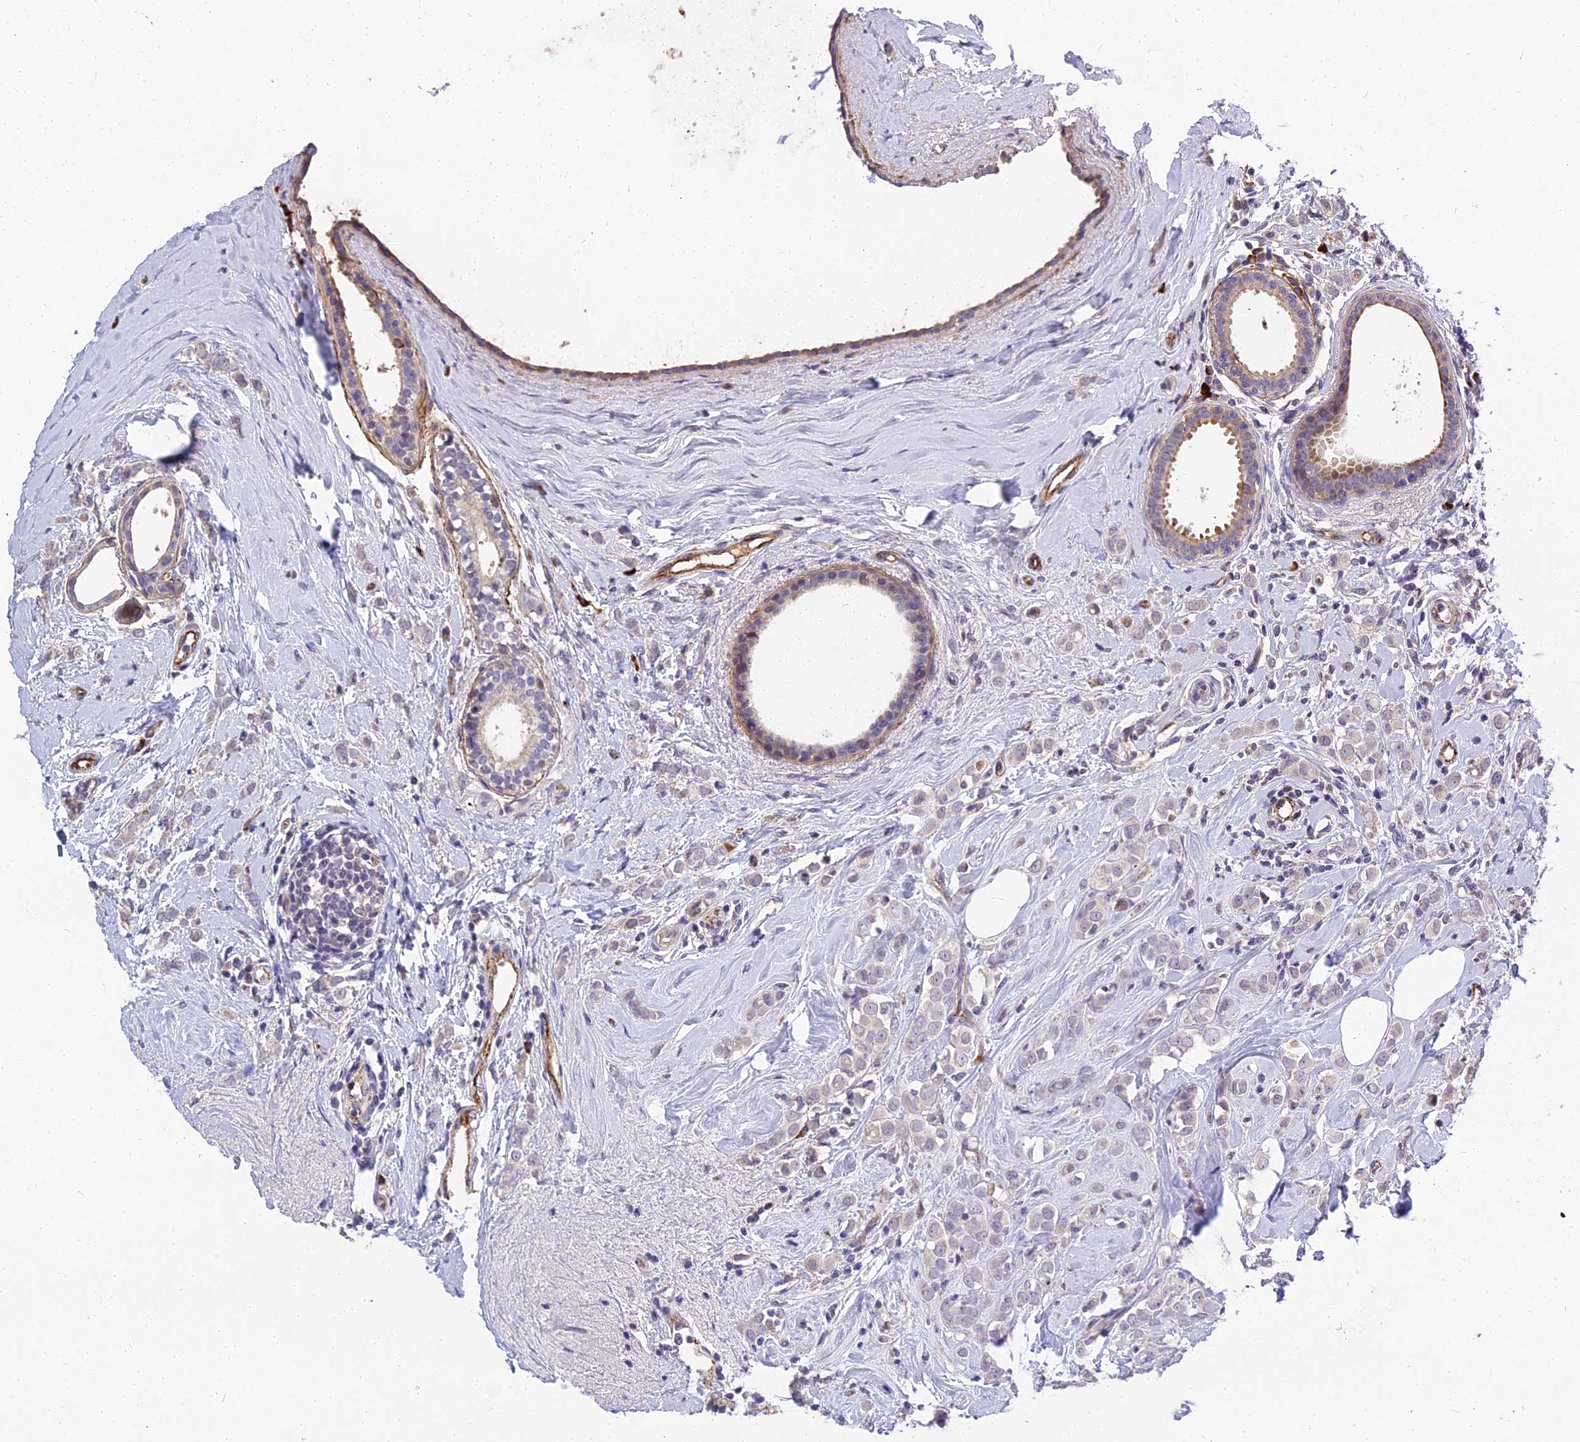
{"staining": {"intensity": "negative", "quantity": "none", "location": "none"}, "tissue": "breast cancer", "cell_type": "Tumor cells", "image_type": "cancer", "snomed": [{"axis": "morphology", "description": "Lobular carcinoma"}, {"axis": "topography", "description": "Breast"}], "caption": "This image is of breast cancer (lobular carcinoma) stained with immunohistochemistry to label a protein in brown with the nuclei are counter-stained blue. There is no expression in tumor cells.", "gene": "MFSD2A", "patient": {"sex": "female", "age": 47}}